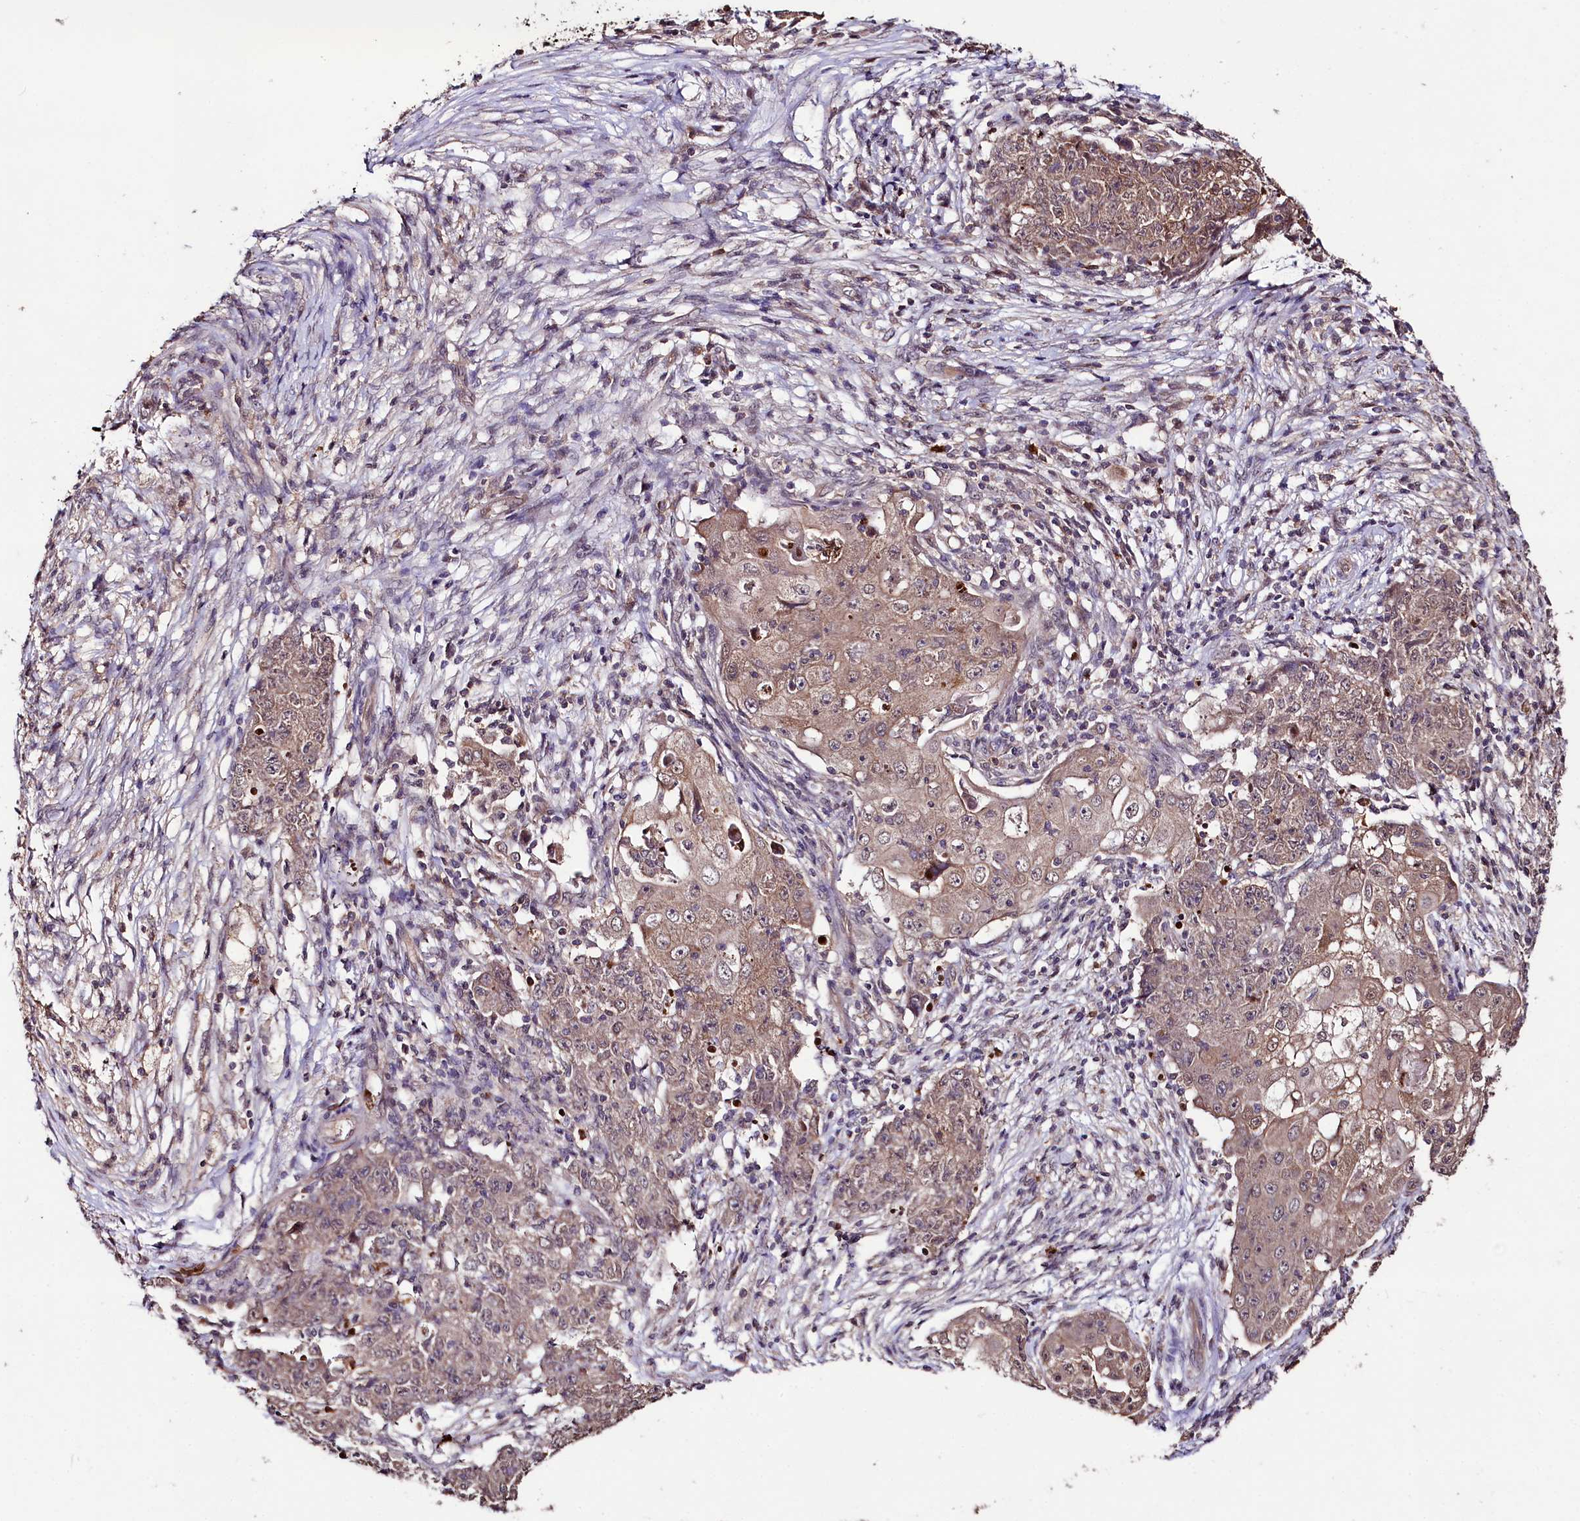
{"staining": {"intensity": "weak", "quantity": ">75%", "location": "cytoplasmic/membranous"}, "tissue": "ovarian cancer", "cell_type": "Tumor cells", "image_type": "cancer", "snomed": [{"axis": "morphology", "description": "Carcinoma, endometroid"}, {"axis": "topography", "description": "Ovary"}], "caption": "Ovarian cancer (endometroid carcinoma) stained with DAB (3,3'-diaminobenzidine) immunohistochemistry exhibits low levels of weak cytoplasmic/membranous staining in approximately >75% of tumor cells.", "gene": "KLRB1", "patient": {"sex": "female", "age": 42}}